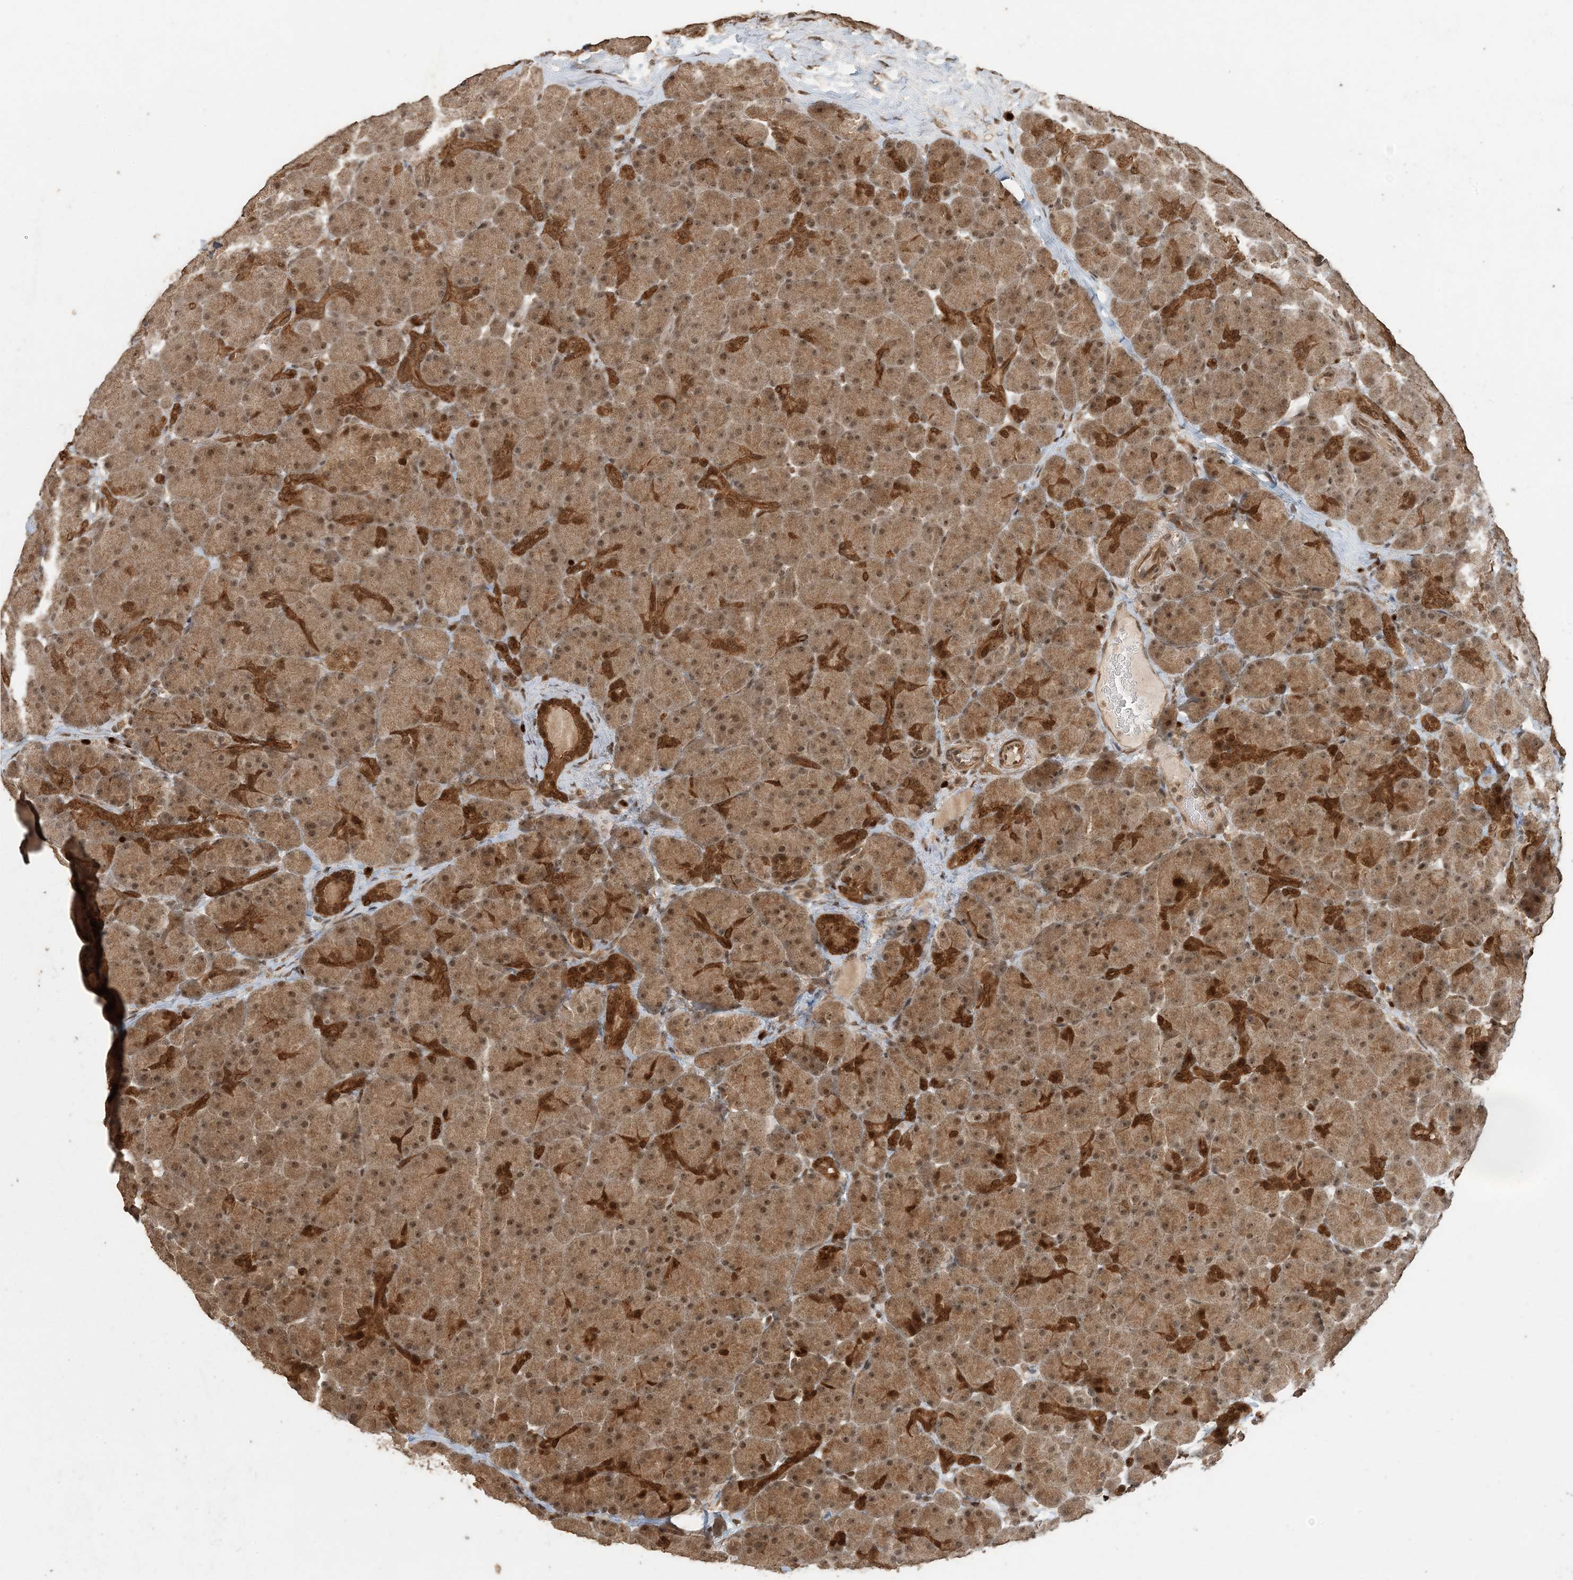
{"staining": {"intensity": "strong", "quantity": ">75%", "location": "cytoplasmic/membranous,nuclear"}, "tissue": "pancreas", "cell_type": "Exocrine glandular cells", "image_type": "normal", "snomed": [{"axis": "morphology", "description": "Normal tissue, NOS"}, {"axis": "topography", "description": "Pancreas"}], "caption": "High-power microscopy captured an IHC photomicrograph of normal pancreas, revealing strong cytoplasmic/membranous,nuclear positivity in approximately >75% of exocrine glandular cells. The staining was performed using DAB to visualize the protein expression in brown, while the nuclei were stained in blue with hematoxylin (Magnification: 20x).", "gene": "ATP13A2", "patient": {"sex": "male", "age": 66}}